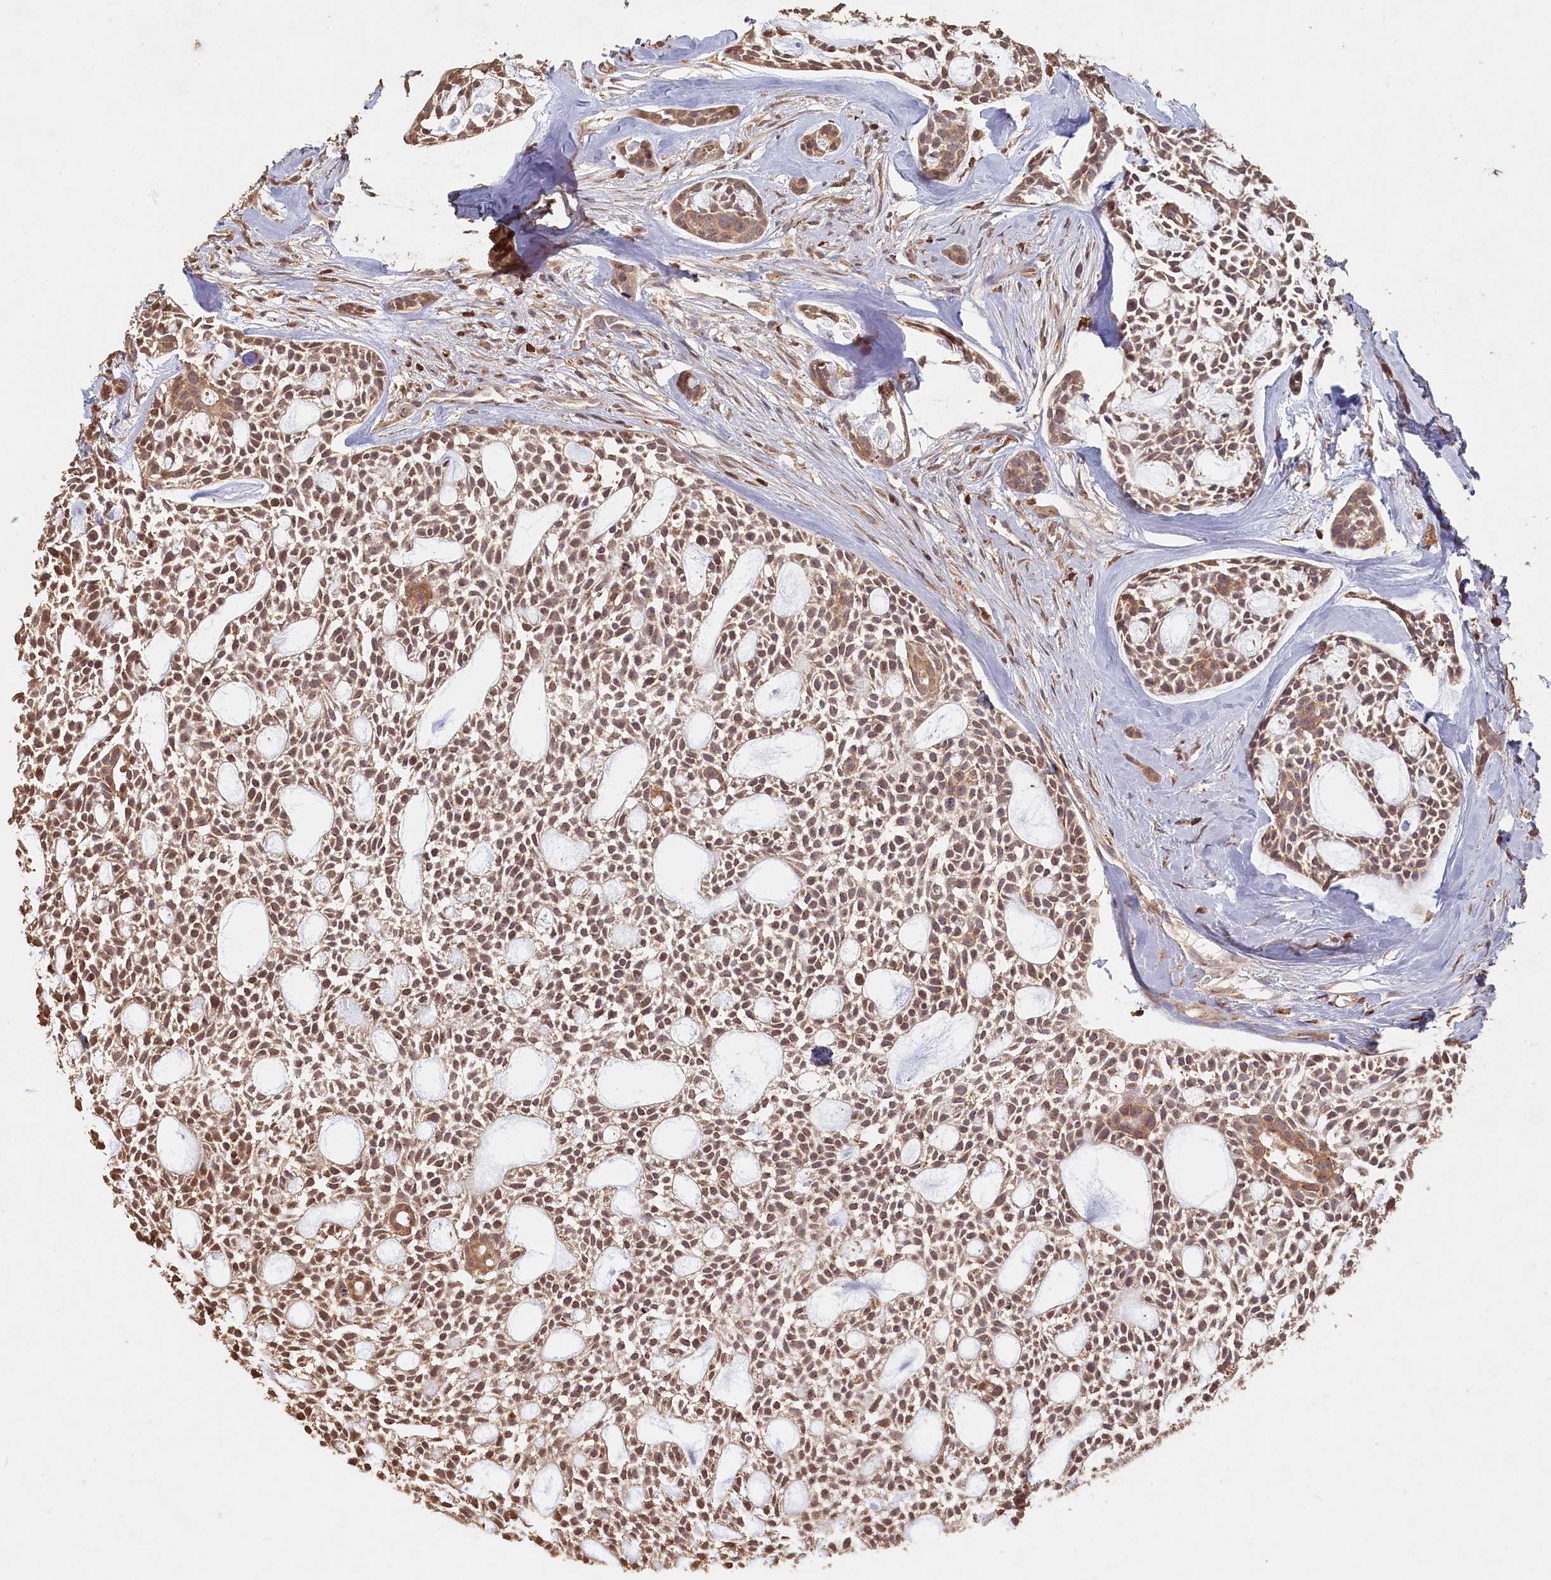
{"staining": {"intensity": "moderate", "quantity": ">75%", "location": "cytoplasmic/membranous,nuclear"}, "tissue": "head and neck cancer", "cell_type": "Tumor cells", "image_type": "cancer", "snomed": [{"axis": "morphology", "description": "Adenocarcinoma, NOS"}, {"axis": "topography", "description": "Subcutis"}, {"axis": "topography", "description": "Head-Neck"}], "caption": "Tumor cells reveal medium levels of moderate cytoplasmic/membranous and nuclear positivity in approximately >75% of cells in head and neck adenocarcinoma.", "gene": "MADD", "patient": {"sex": "female", "age": 73}}